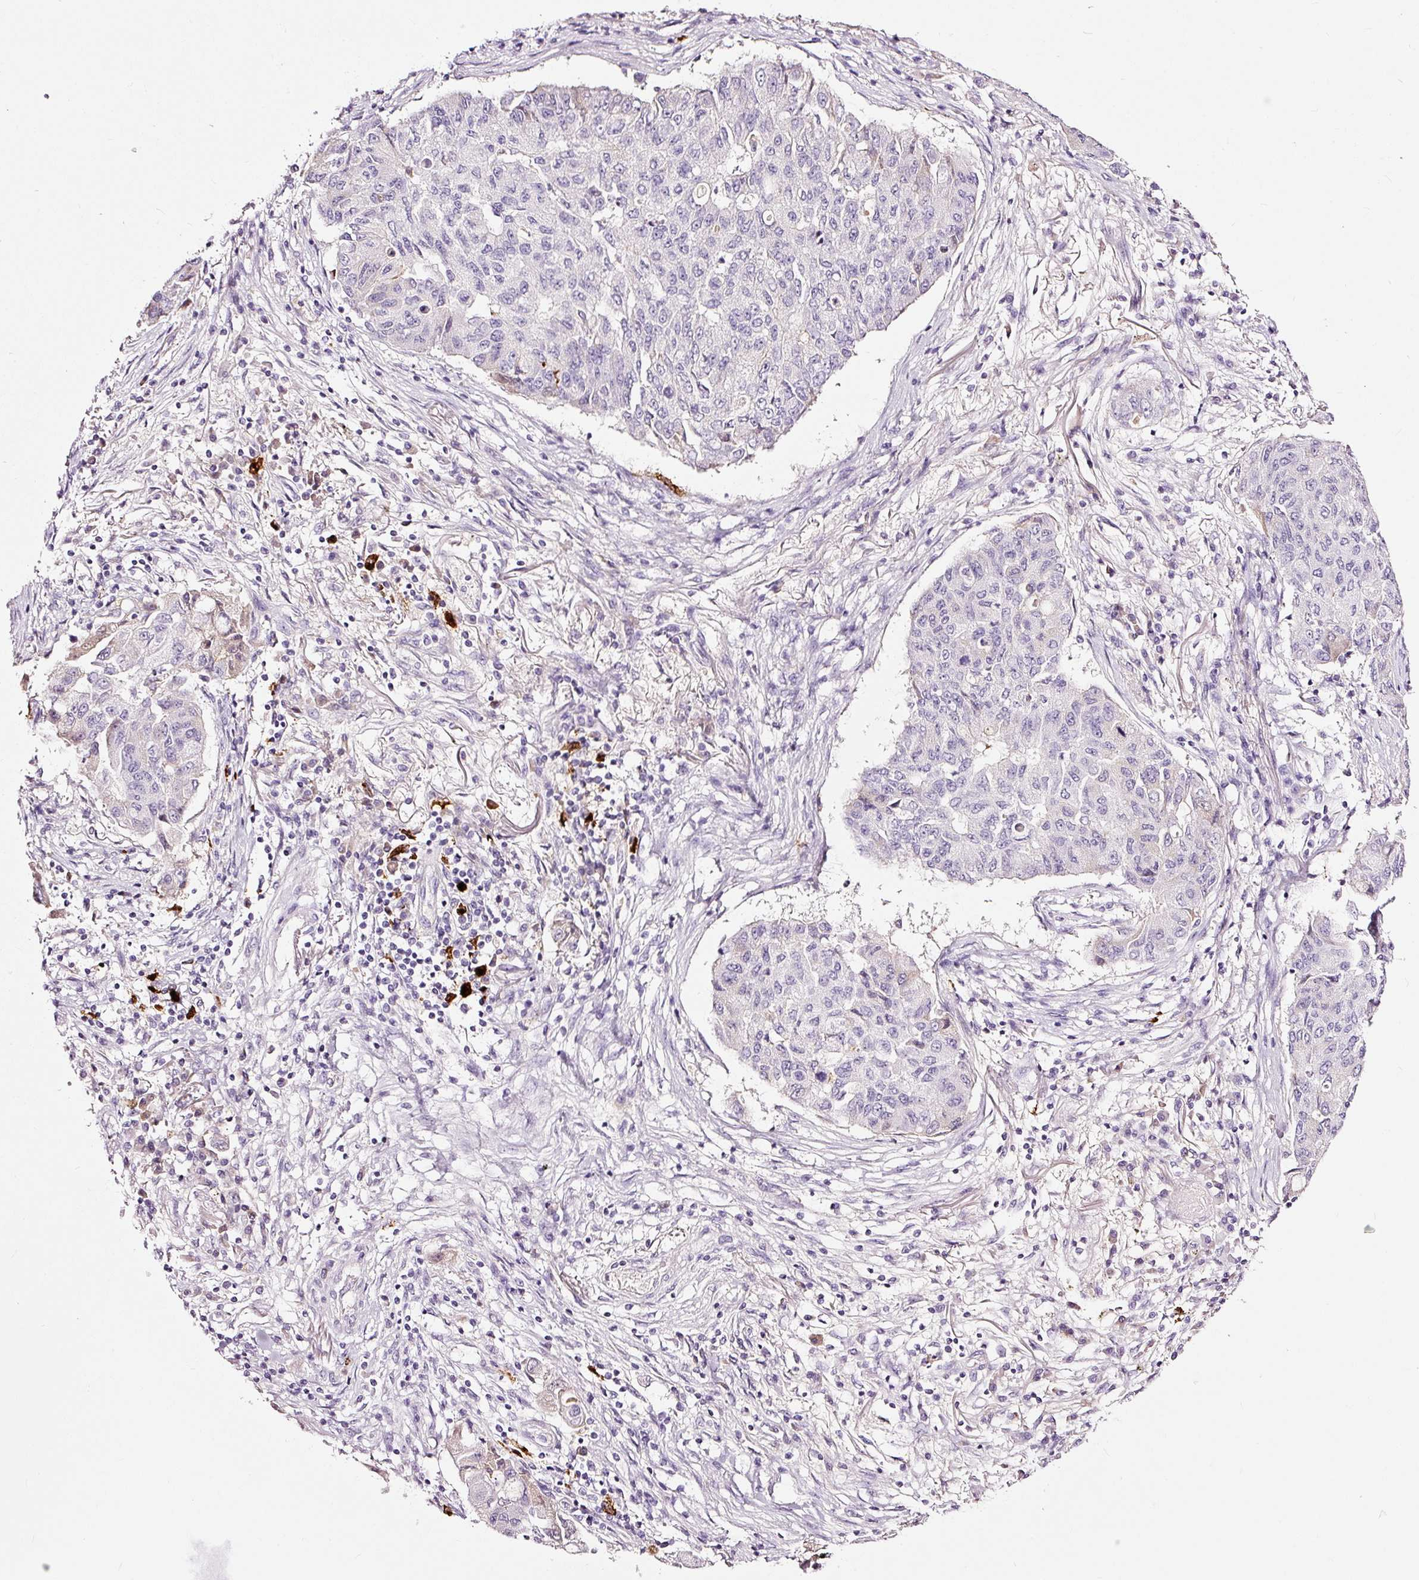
{"staining": {"intensity": "negative", "quantity": "none", "location": "none"}, "tissue": "lung cancer", "cell_type": "Tumor cells", "image_type": "cancer", "snomed": [{"axis": "morphology", "description": "Squamous cell carcinoma, NOS"}, {"axis": "topography", "description": "Lung"}], "caption": "This is an immunohistochemistry (IHC) image of lung squamous cell carcinoma. There is no staining in tumor cells.", "gene": "LAMP3", "patient": {"sex": "male", "age": 74}}